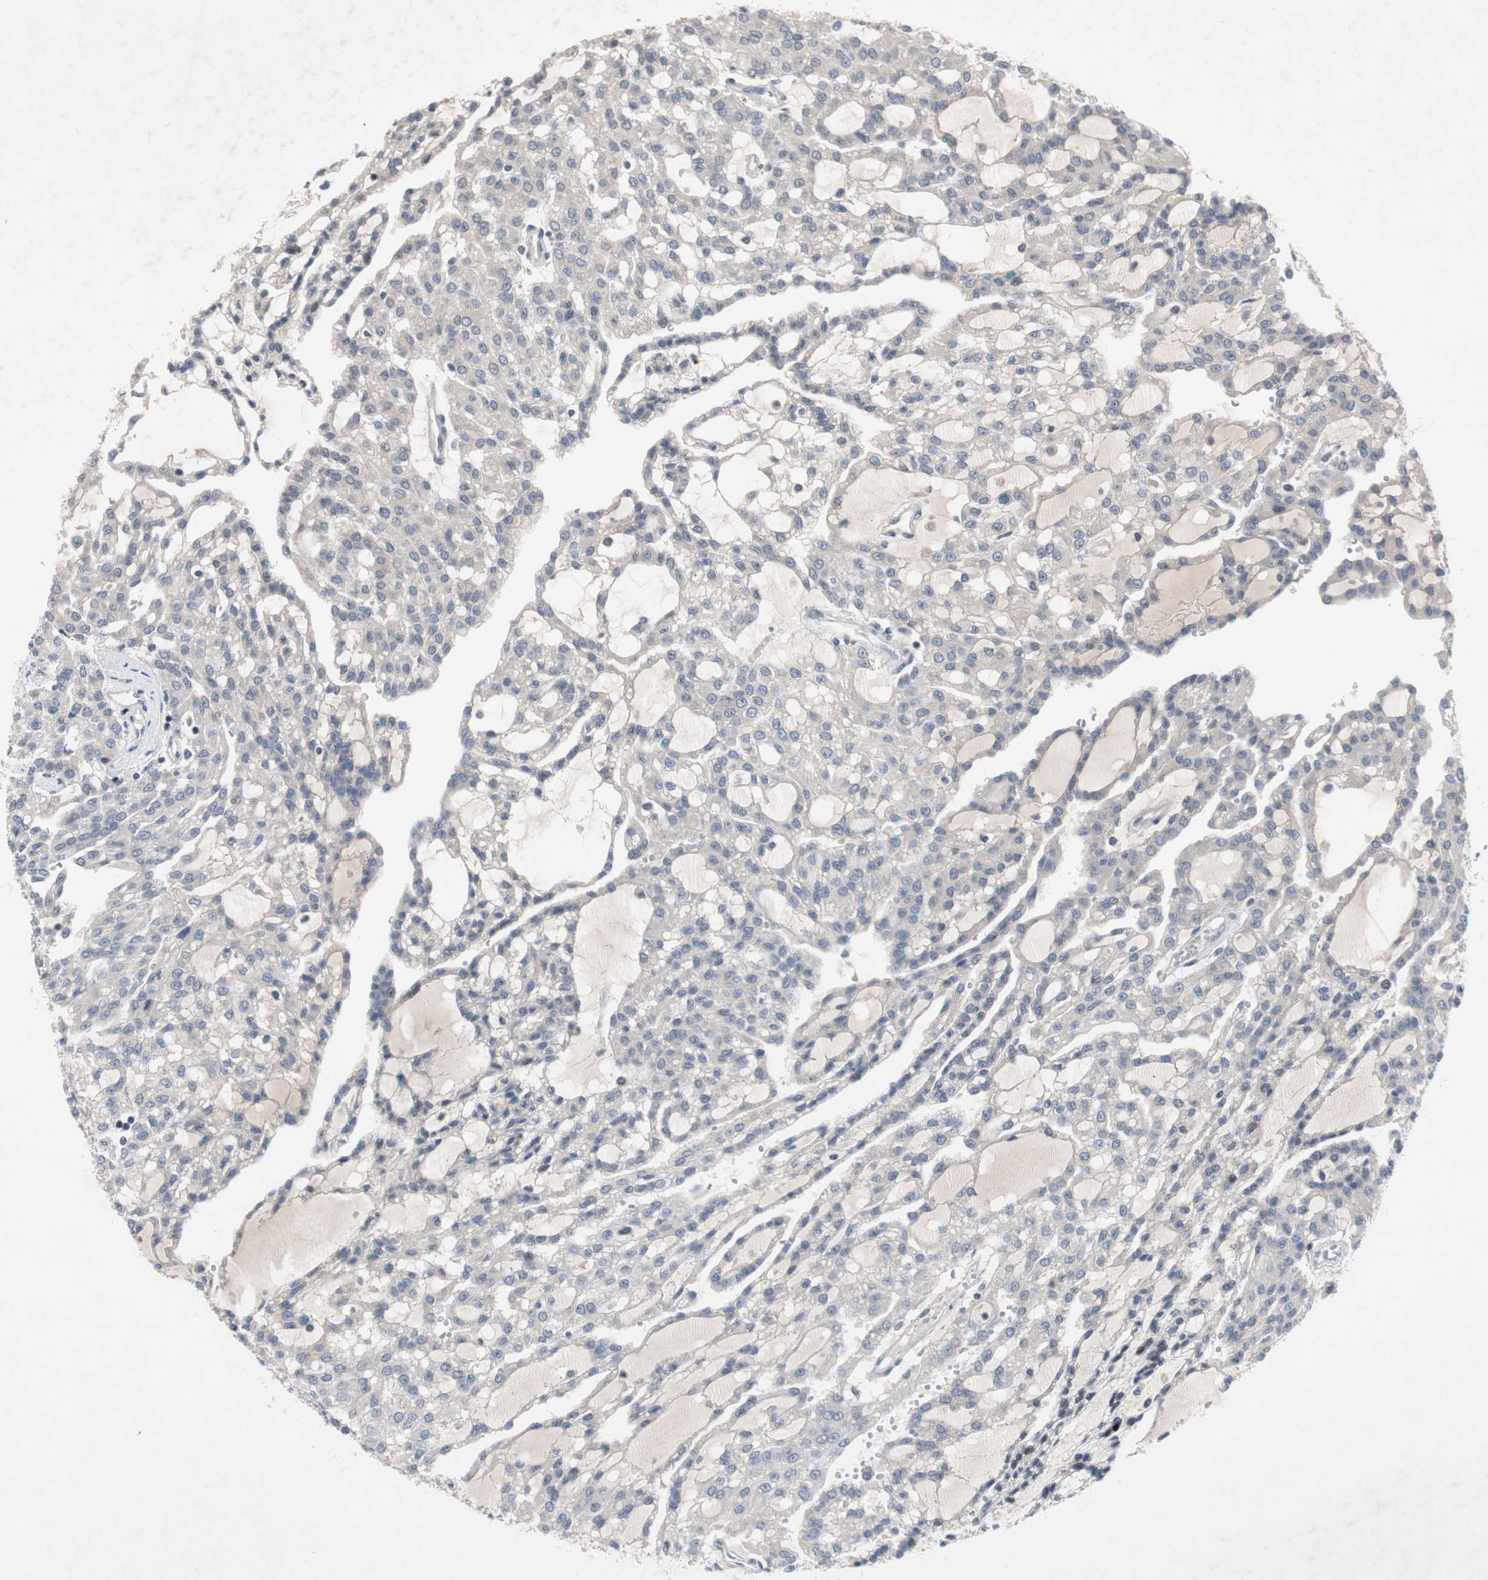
{"staining": {"intensity": "negative", "quantity": "none", "location": "none"}, "tissue": "renal cancer", "cell_type": "Tumor cells", "image_type": "cancer", "snomed": [{"axis": "morphology", "description": "Adenocarcinoma, NOS"}, {"axis": "topography", "description": "Kidney"}], "caption": "Immunohistochemical staining of human adenocarcinoma (renal) shows no significant expression in tumor cells.", "gene": "MUTYH", "patient": {"sex": "male", "age": 63}}